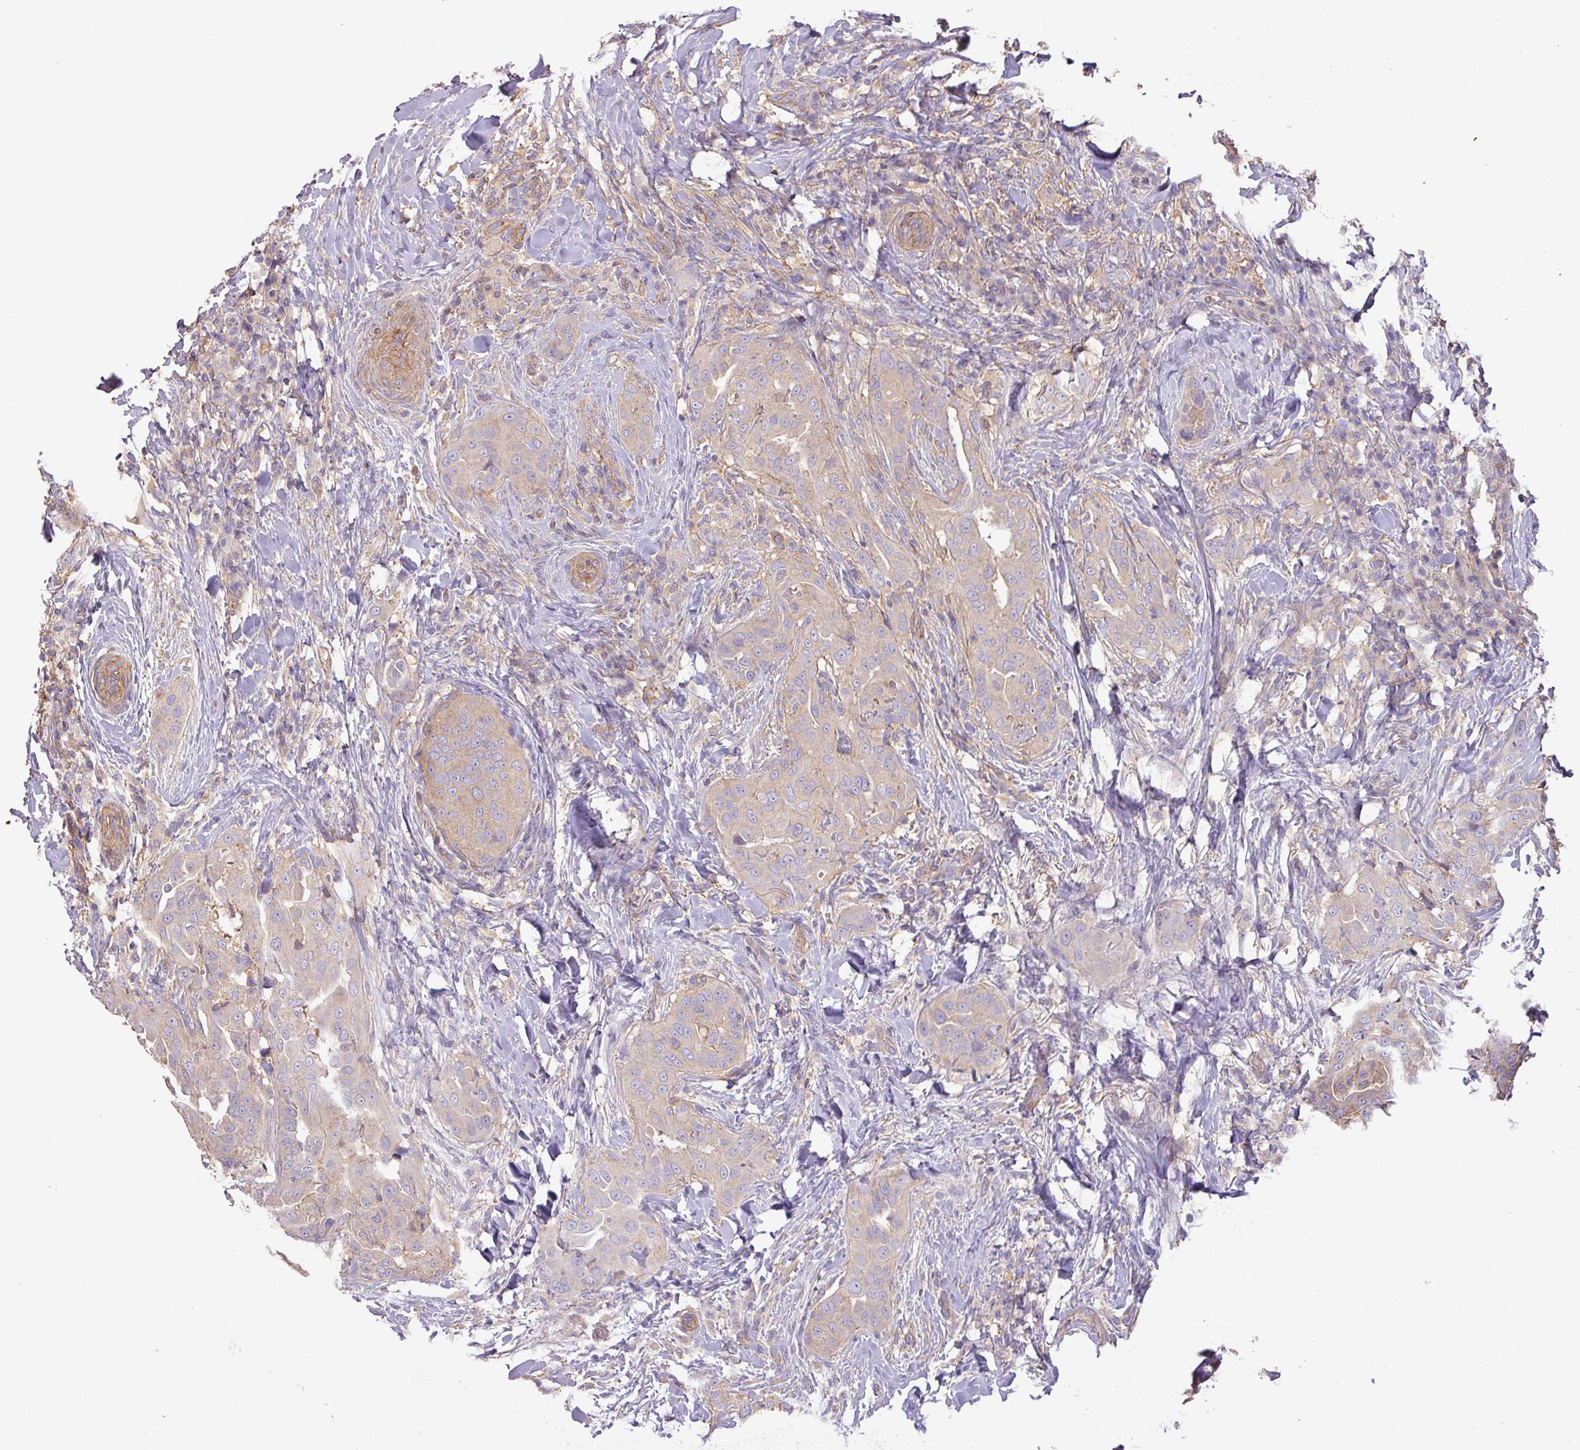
{"staining": {"intensity": "negative", "quantity": "none", "location": "none"}, "tissue": "thyroid cancer", "cell_type": "Tumor cells", "image_type": "cancer", "snomed": [{"axis": "morphology", "description": "Papillary adenocarcinoma, NOS"}, {"axis": "topography", "description": "Thyroid gland"}], "caption": "Immunohistochemistry of human thyroid cancer reveals no staining in tumor cells. (DAB (3,3'-diaminobenzidine) IHC, high magnification).", "gene": "CALML4", "patient": {"sex": "male", "age": 61}}